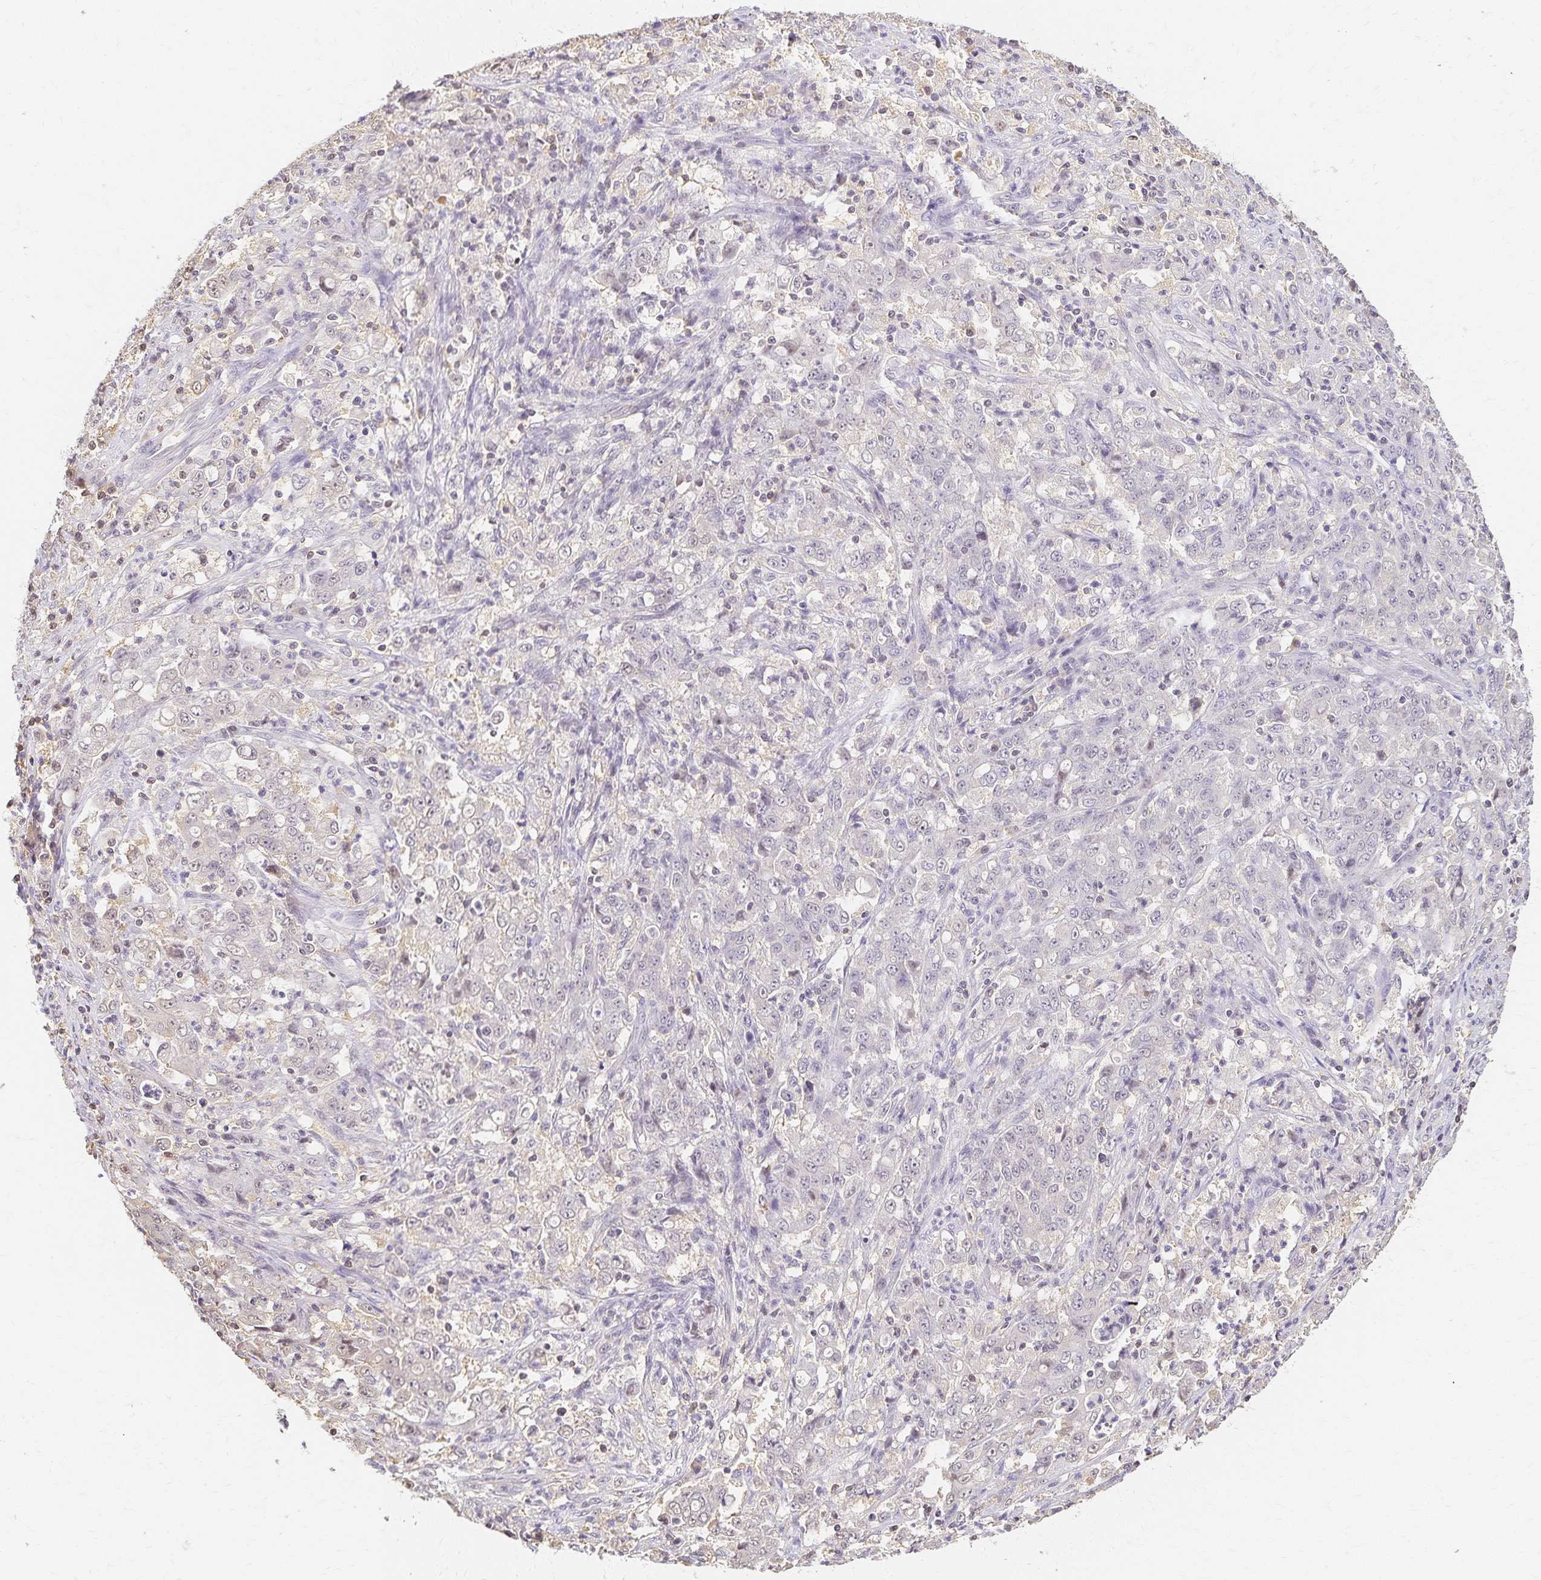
{"staining": {"intensity": "negative", "quantity": "none", "location": "none"}, "tissue": "stomach cancer", "cell_type": "Tumor cells", "image_type": "cancer", "snomed": [{"axis": "morphology", "description": "Adenocarcinoma, NOS"}, {"axis": "topography", "description": "Stomach, lower"}], "caption": "Micrograph shows no protein expression in tumor cells of adenocarcinoma (stomach) tissue.", "gene": "AZGP1", "patient": {"sex": "female", "age": 71}}